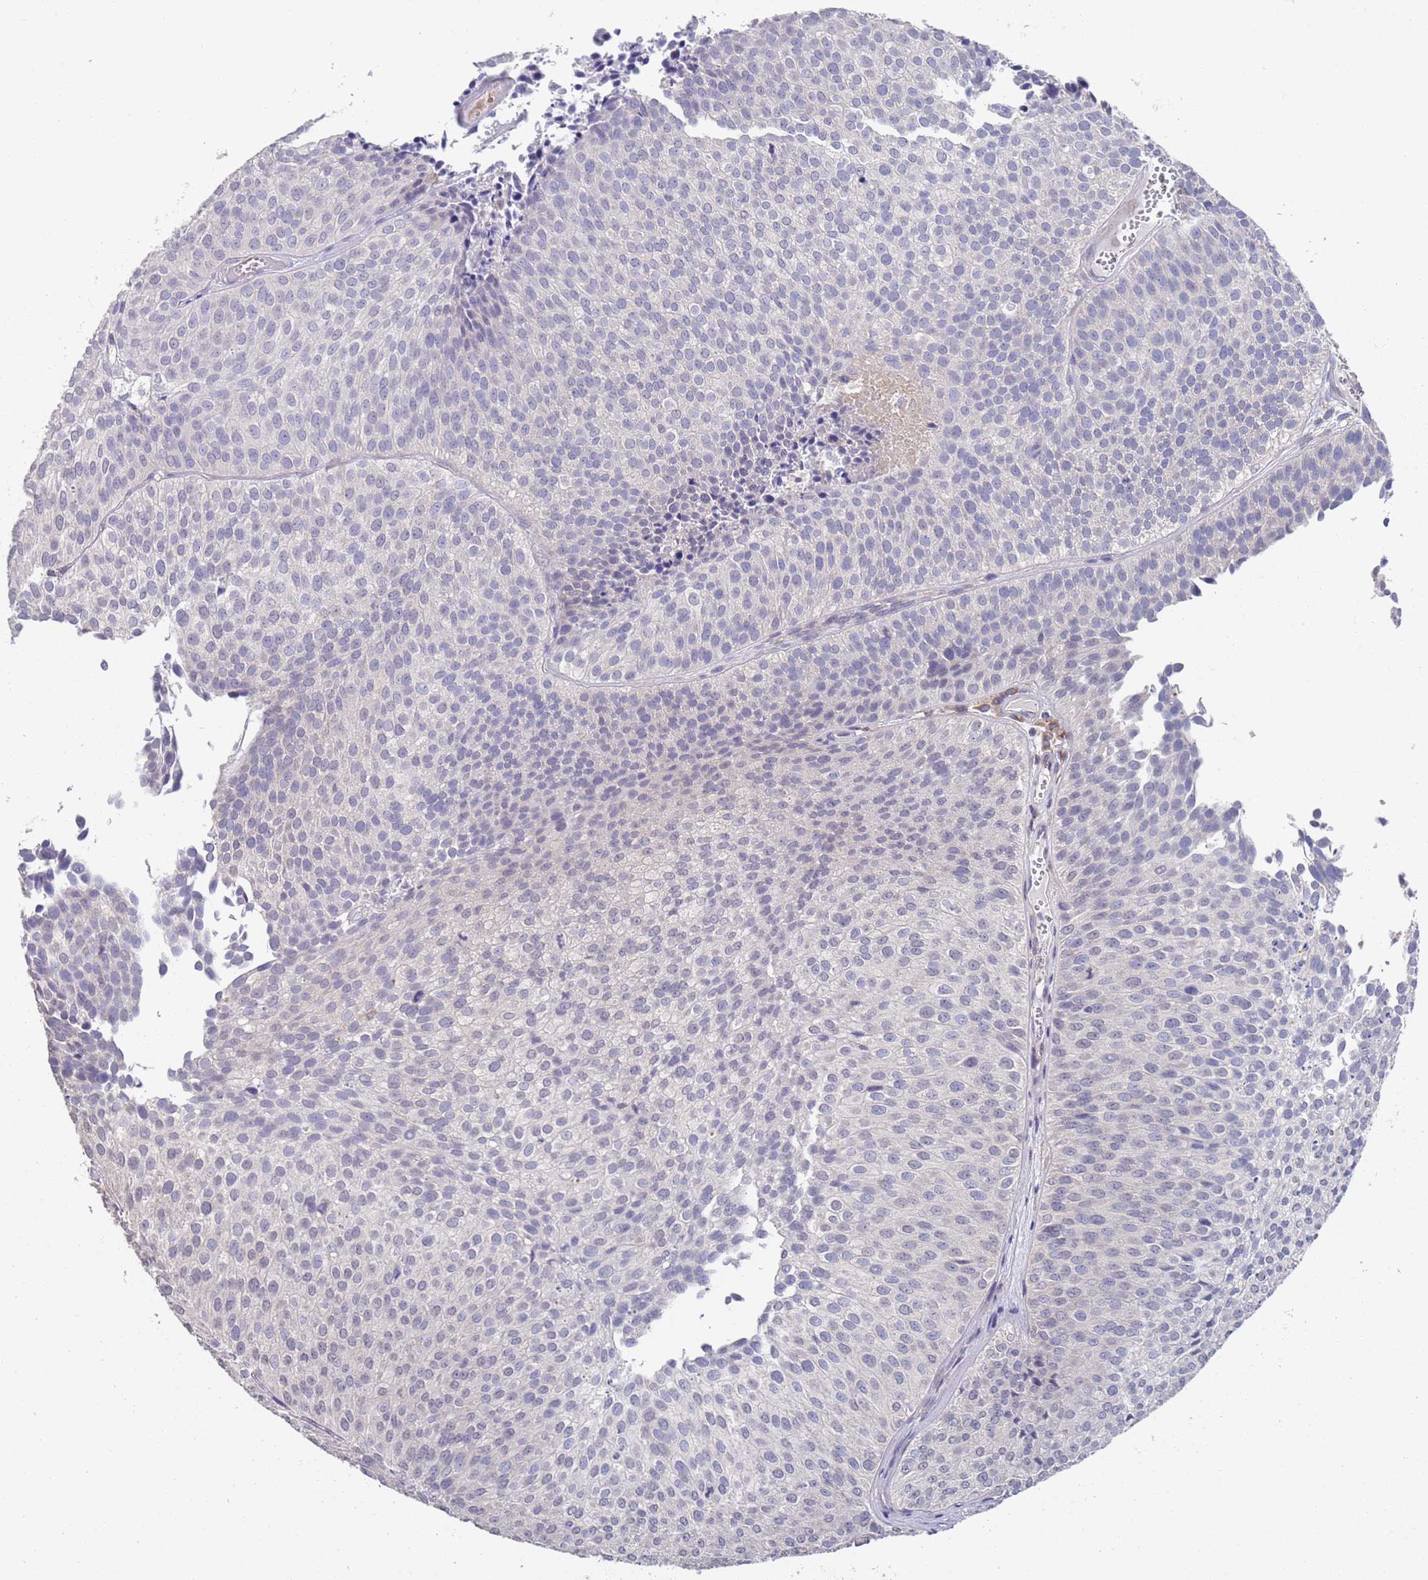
{"staining": {"intensity": "negative", "quantity": "none", "location": "none"}, "tissue": "urothelial cancer", "cell_type": "Tumor cells", "image_type": "cancer", "snomed": [{"axis": "morphology", "description": "Urothelial carcinoma, Low grade"}, {"axis": "topography", "description": "Urinary bladder"}], "caption": "Tumor cells show no significant protein expression in urothelial cancer.", "gene": "ANK2", "patient": {"sex": "male", "age": 84}}